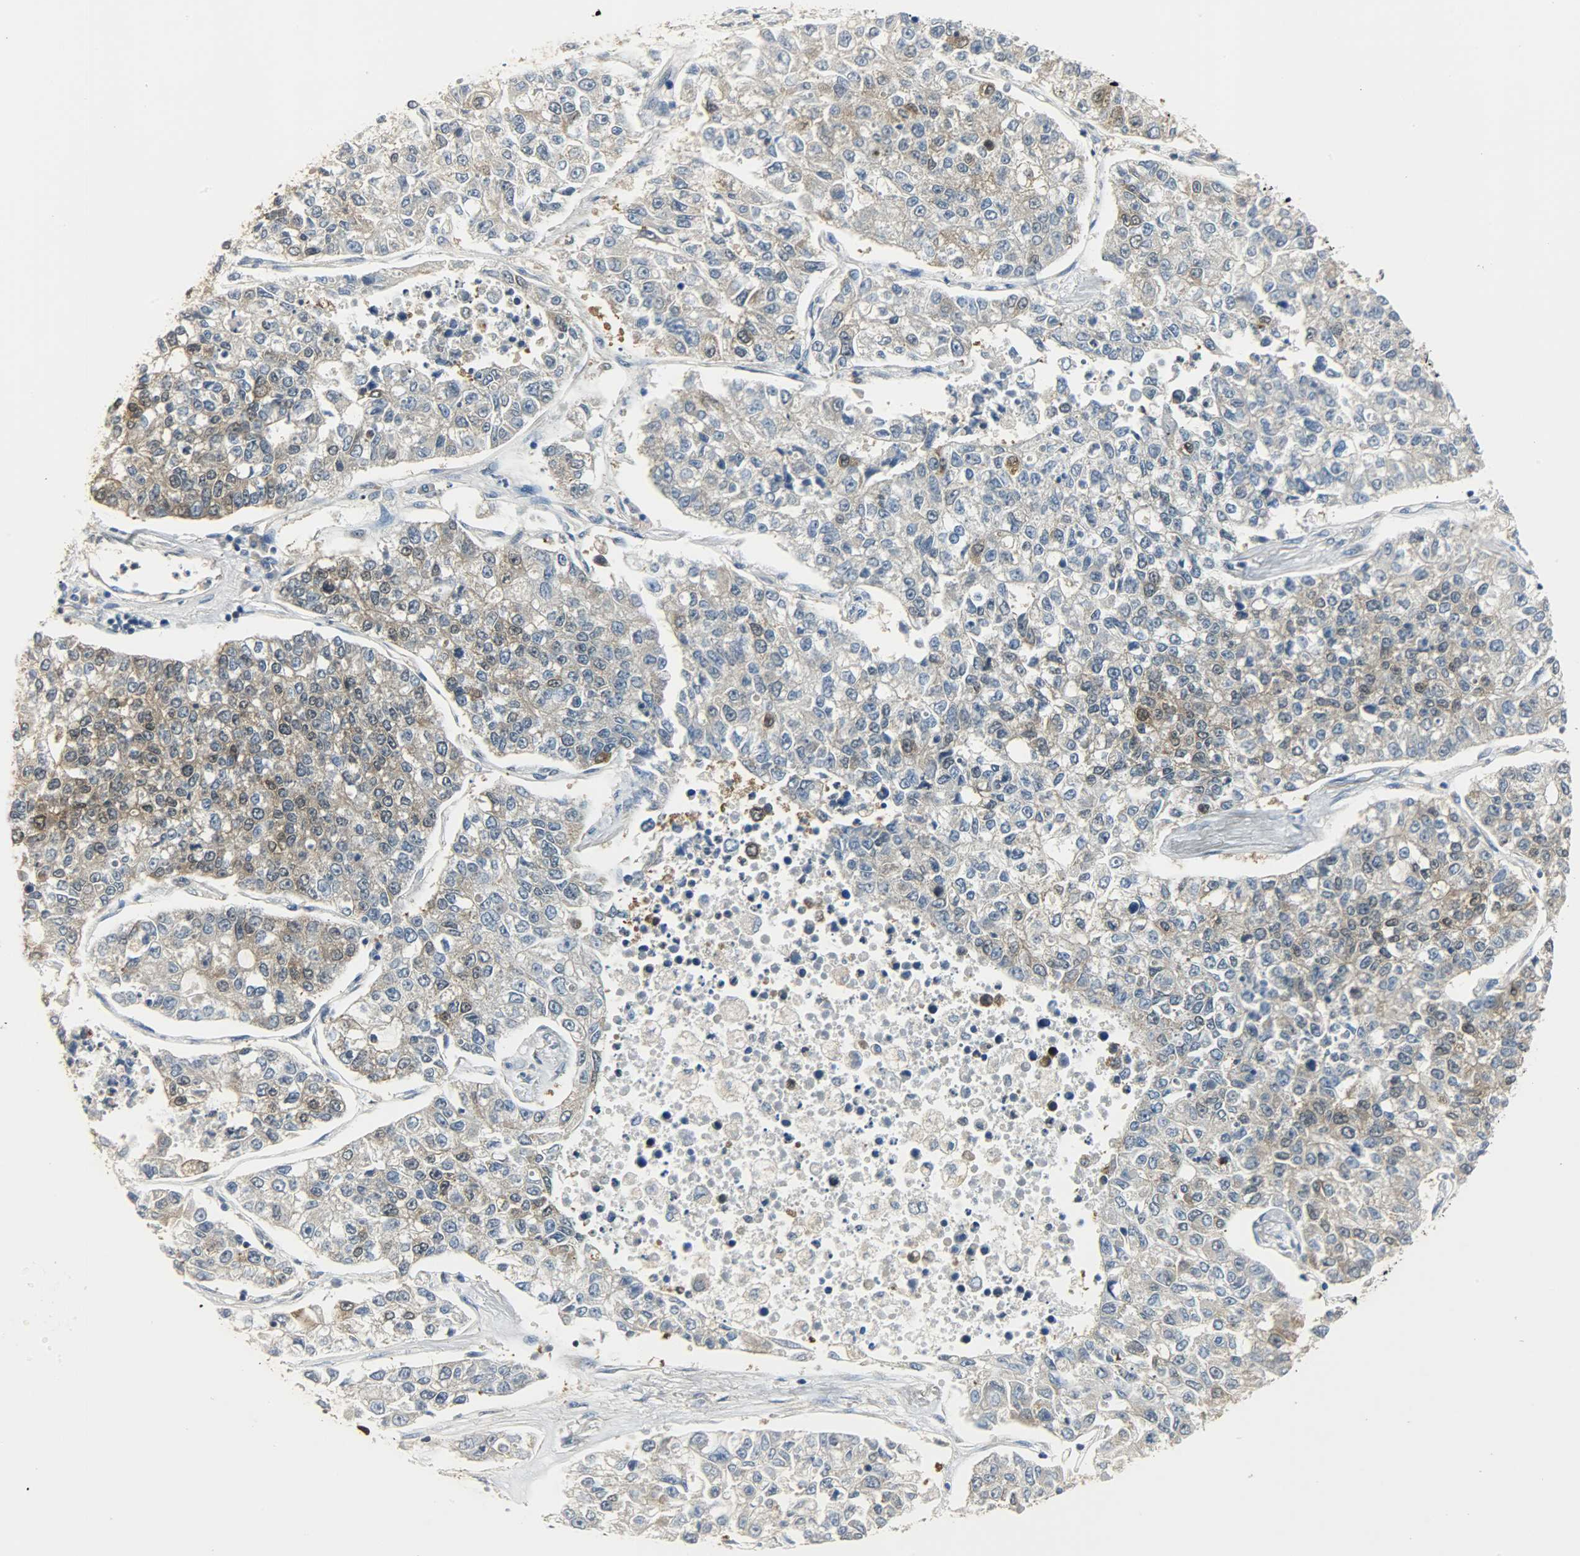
{"staining": {"intensity": "strong", "quantity": ">75%", "location": "cytoplasmic/membranous,nuclear"}, "tissue": "lung cancer", "cell_type": "Tumor cells", "image_type": "cancer", "snomed": [{"axis": "morphology", "description": "Adenocarcinoma, NOS"}, {"axis": "topography", "description": "Lung"}], "caption": "High-magnification brightfield microscopy of lung cancer stained with DAB (brown) and counterstained with hematoxylin (blue). tumor cells exhibit strong cytoplasmic/membranous and nuclear expression is present in about>75% of cells.", "gene": "EIF4EBP1", "patient": {"sex": "male", "age": 49}}